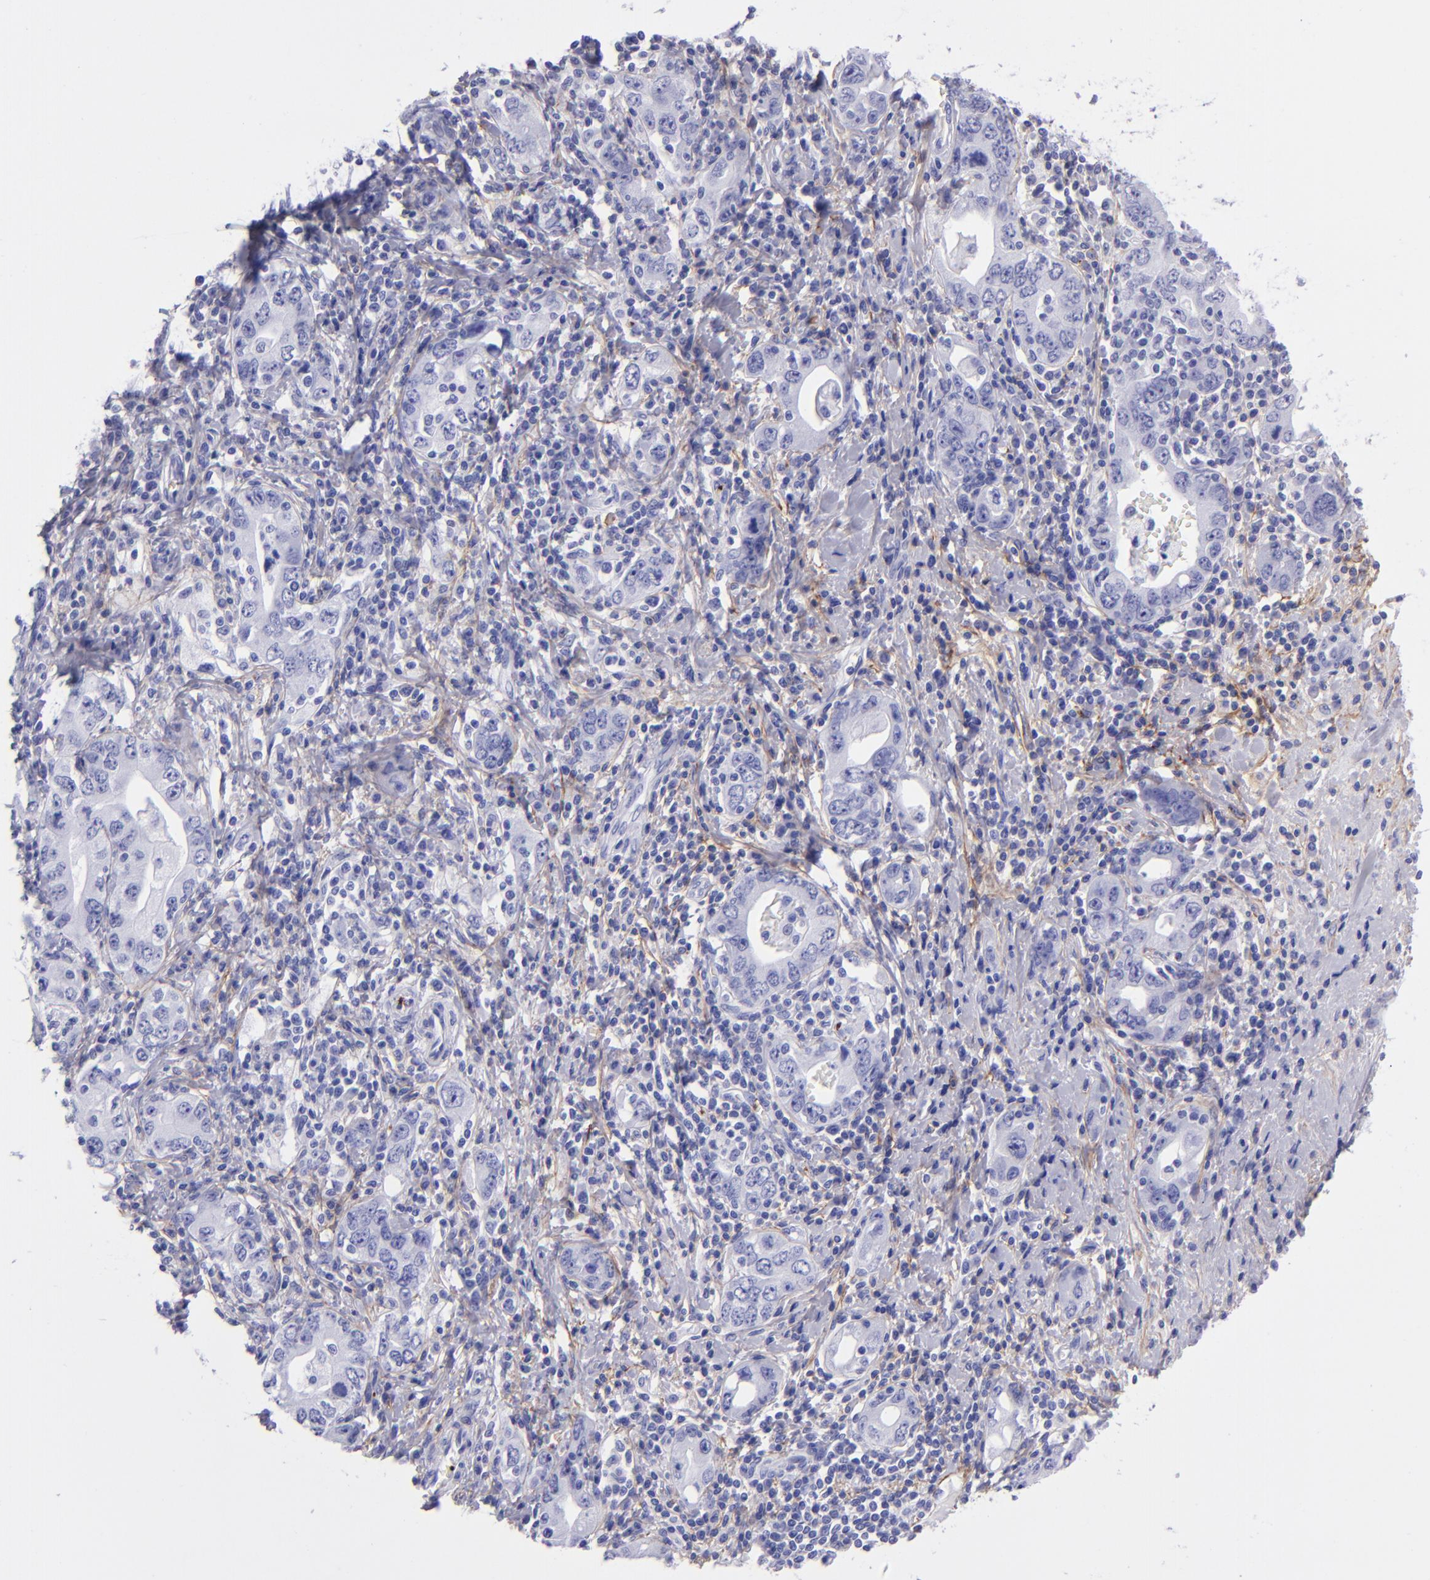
{"staining": {"intensity": "negative", "quantity": "none", "location": "none"}, "tissue": "stomach cancer", "cell_type": "Tumor cells", "image_type": "cancer", "snomed": [{"axis": "morphology", "description": "Adenocarcinoma, NOS"}, {"axis": "topography", "description": "Stomach, lower"}], "caption": "High magnification brightfield microscopy of stomach adenocarcinoma stained with DAB (brown) and counterstained with hematoxylin (blue): tumor cells show no significant expression.", "gene": "EFCAB13", "patient": {"sex": "female", "age": 93}}